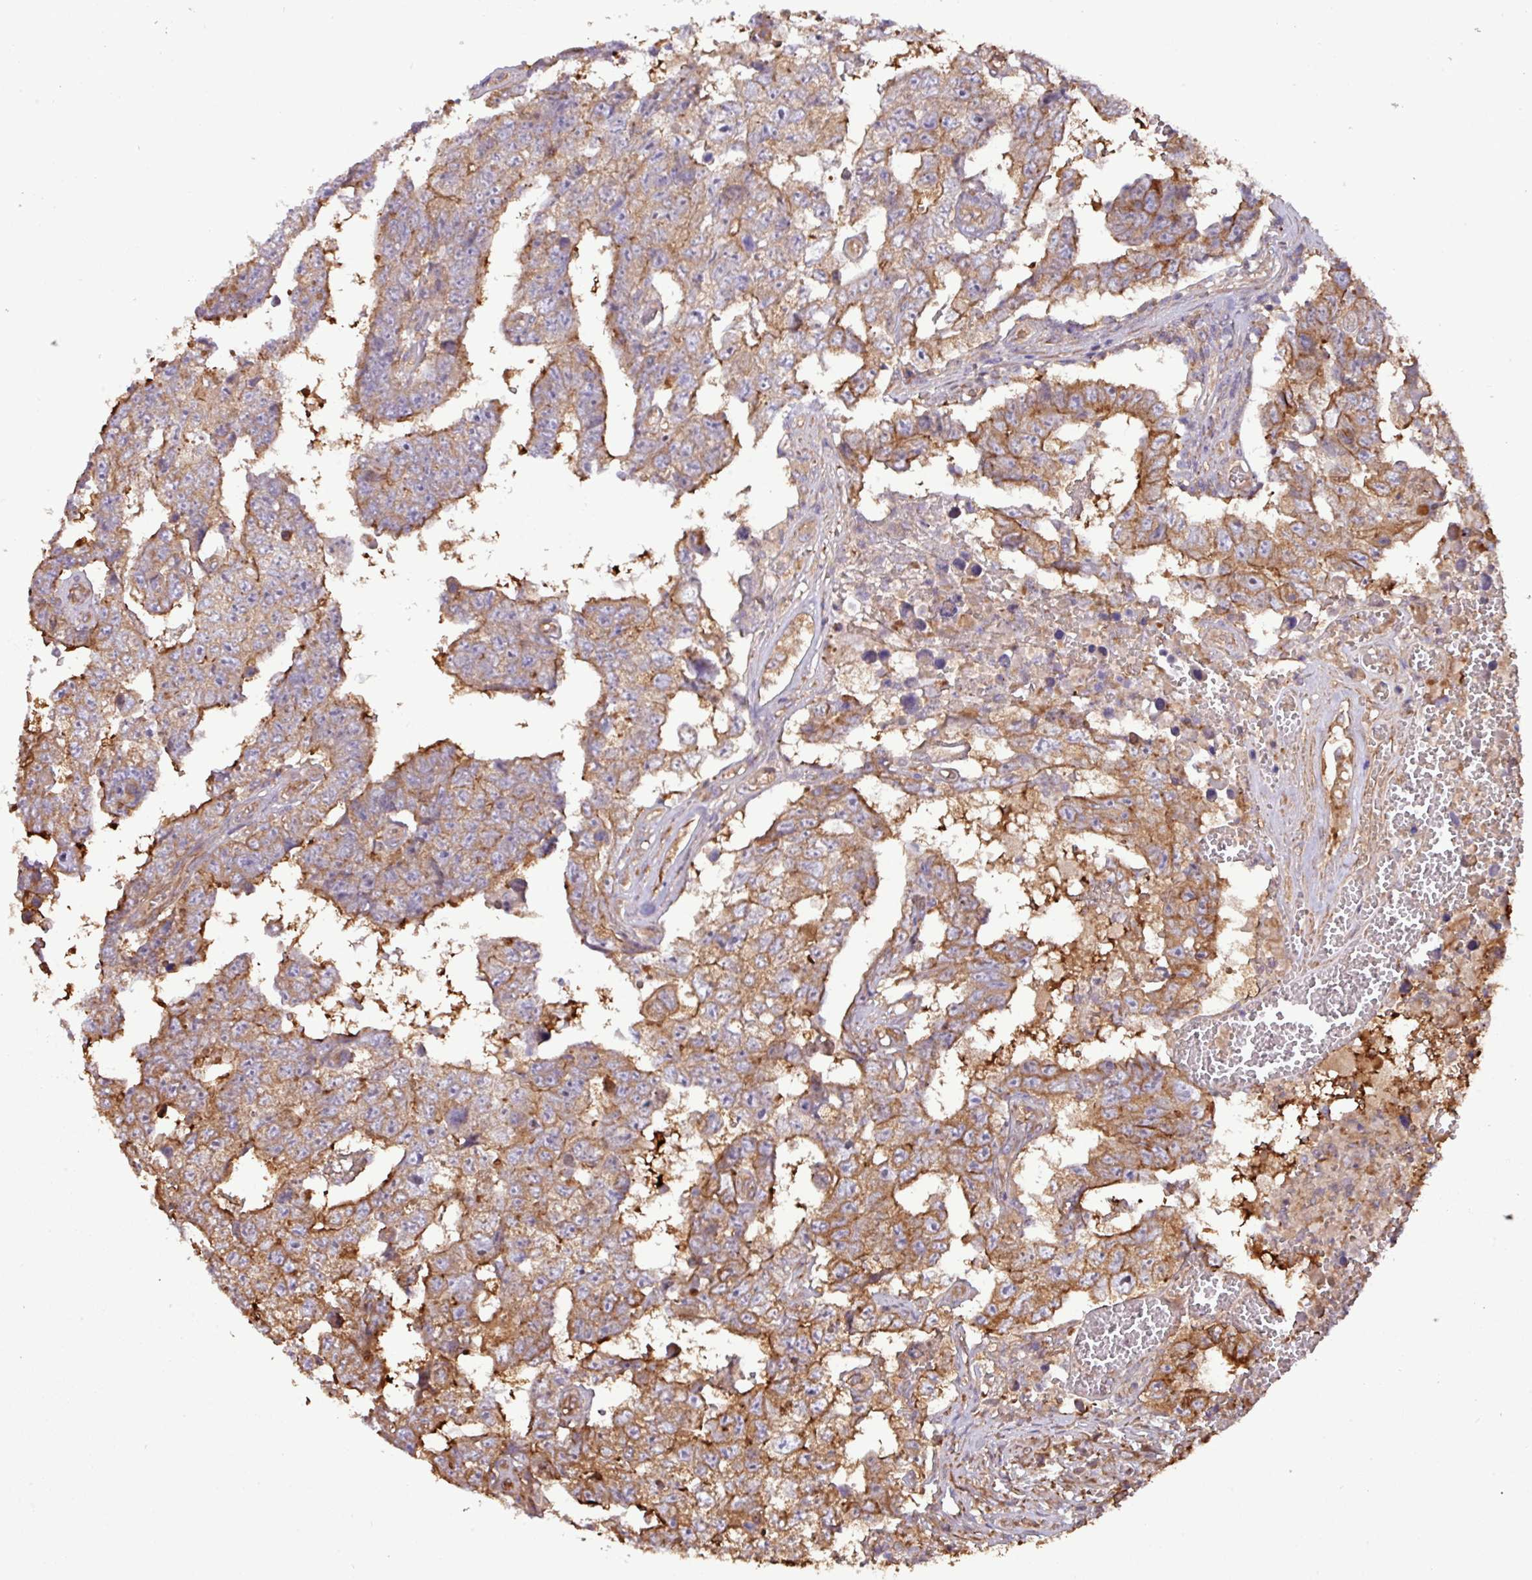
{"staining": {"intensity": "moderate", "quantity": ">75%", "location": "cytoplasmic/membranous"}, "tissue": "testis cancer", "cell_type": "Tumor cells", "image_type": "cancer", "snomed": [{"axis": "morphology", "description": "Carcinoma, Embryonal, NOS"}, {"axis": "topography", "description": "Testis"}], "caption": "The histopathology image demonstrates staining of testis cancer (embryonal carcinoma), revealing moderate cytoplasmic/membranous protein positivity (brown color) within tumor cells. (Brightfield microscopy of DAB IHC at high magnification).", "gene": "ZNF300", "patient": {"sex": "male", "age": 25}}